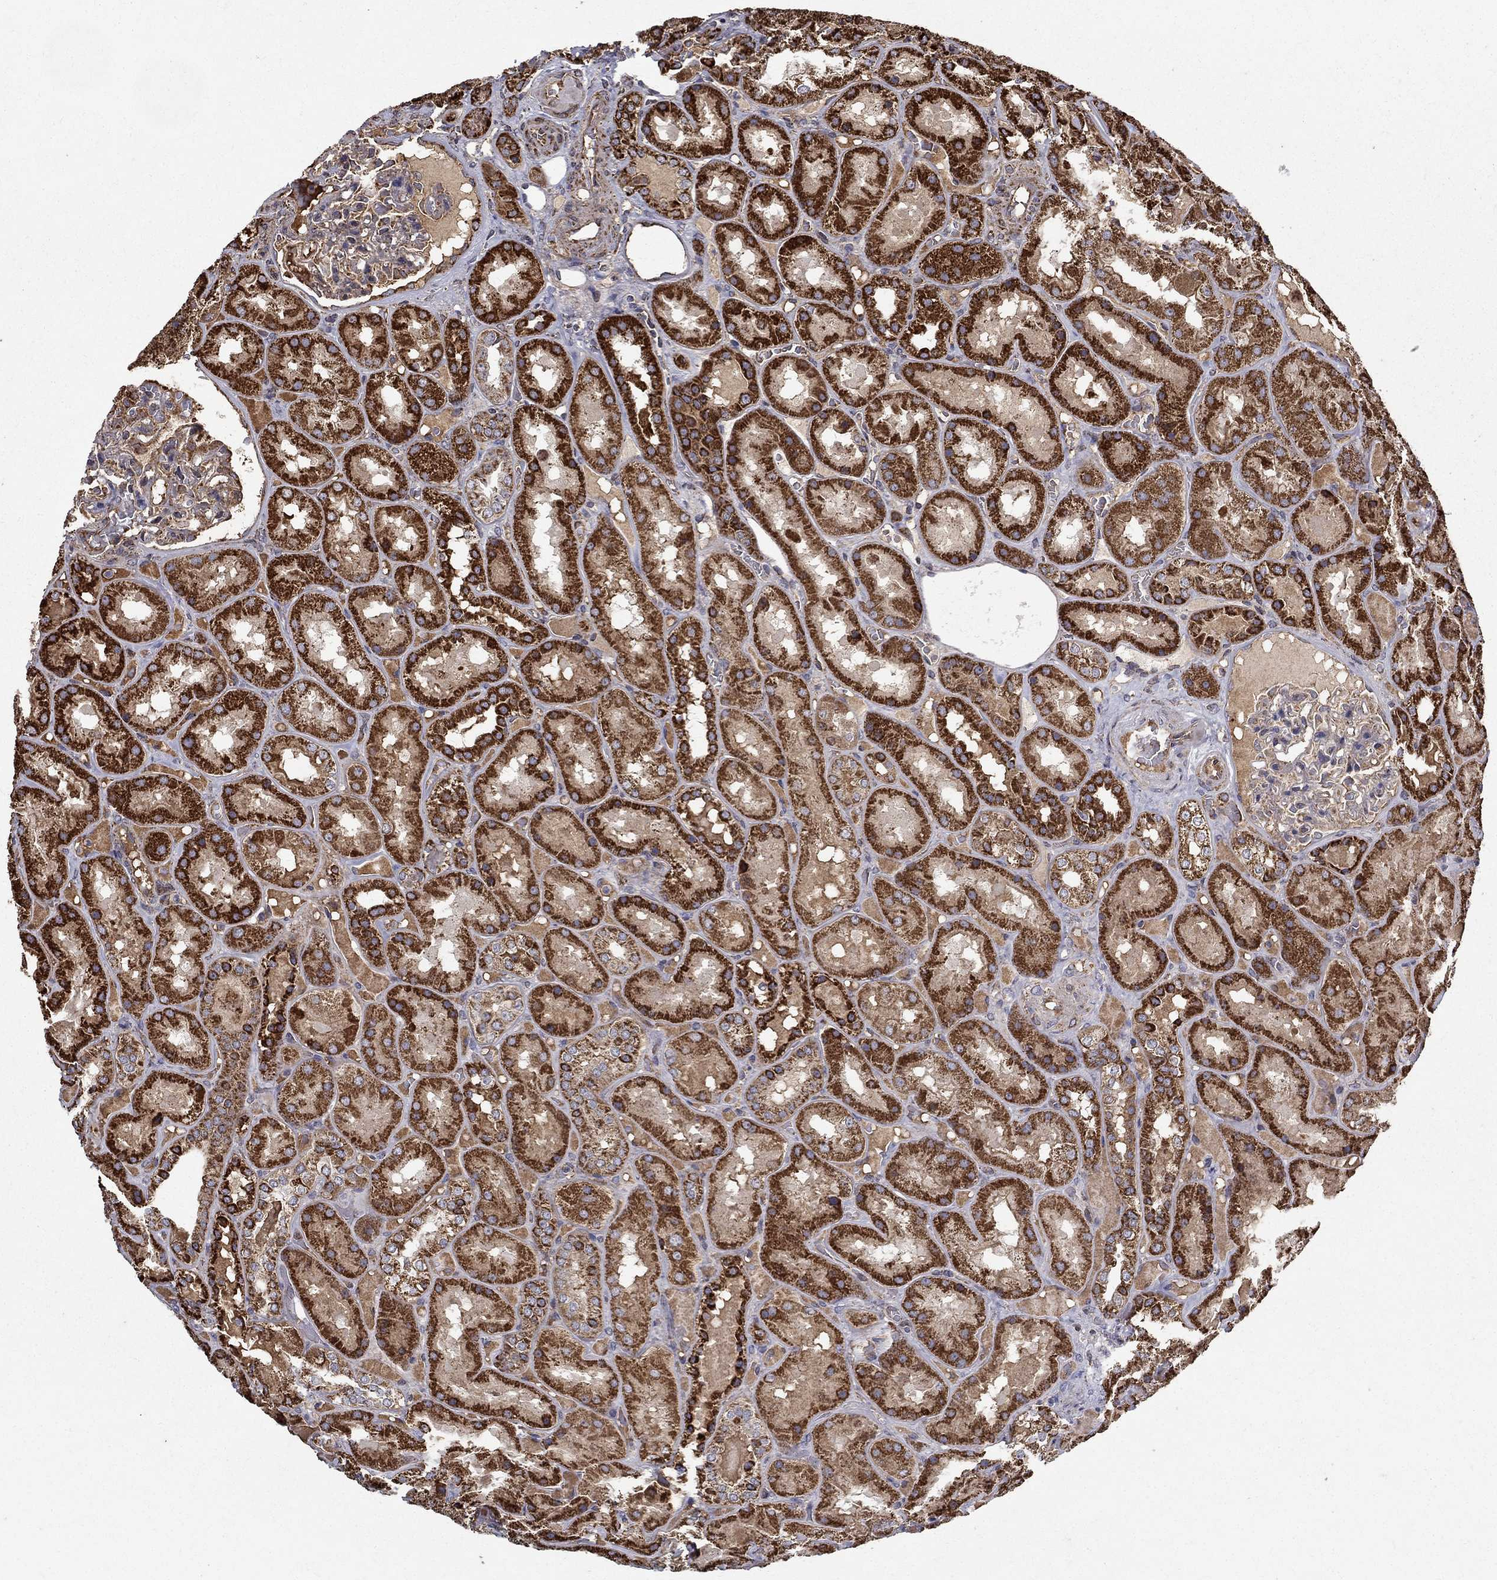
{"staining": {"intensity": "moderate", "quantity": "<25%", "location": "cytoplasmic/membranous"}, "tissue": "kidney", "cell_type": "Cells in glomeruli", "image_type": "normal", "snomed": [{"axis": "morphology", "description": "Normal tissue, NOS"}, {"axis": "topography", "description": "Kidney"}], "caption": "High-power microscopy captured an IHC photomicrograph of benign kidney, revealing moderate cytoplasmic/membranous staining in approximately <25% of cells in glomeruli. Ihc stains the protein in brown and the nuclei are stained blue.", "gene": "NDUFS8", "patient": {"sex": "male", "age": 73}}